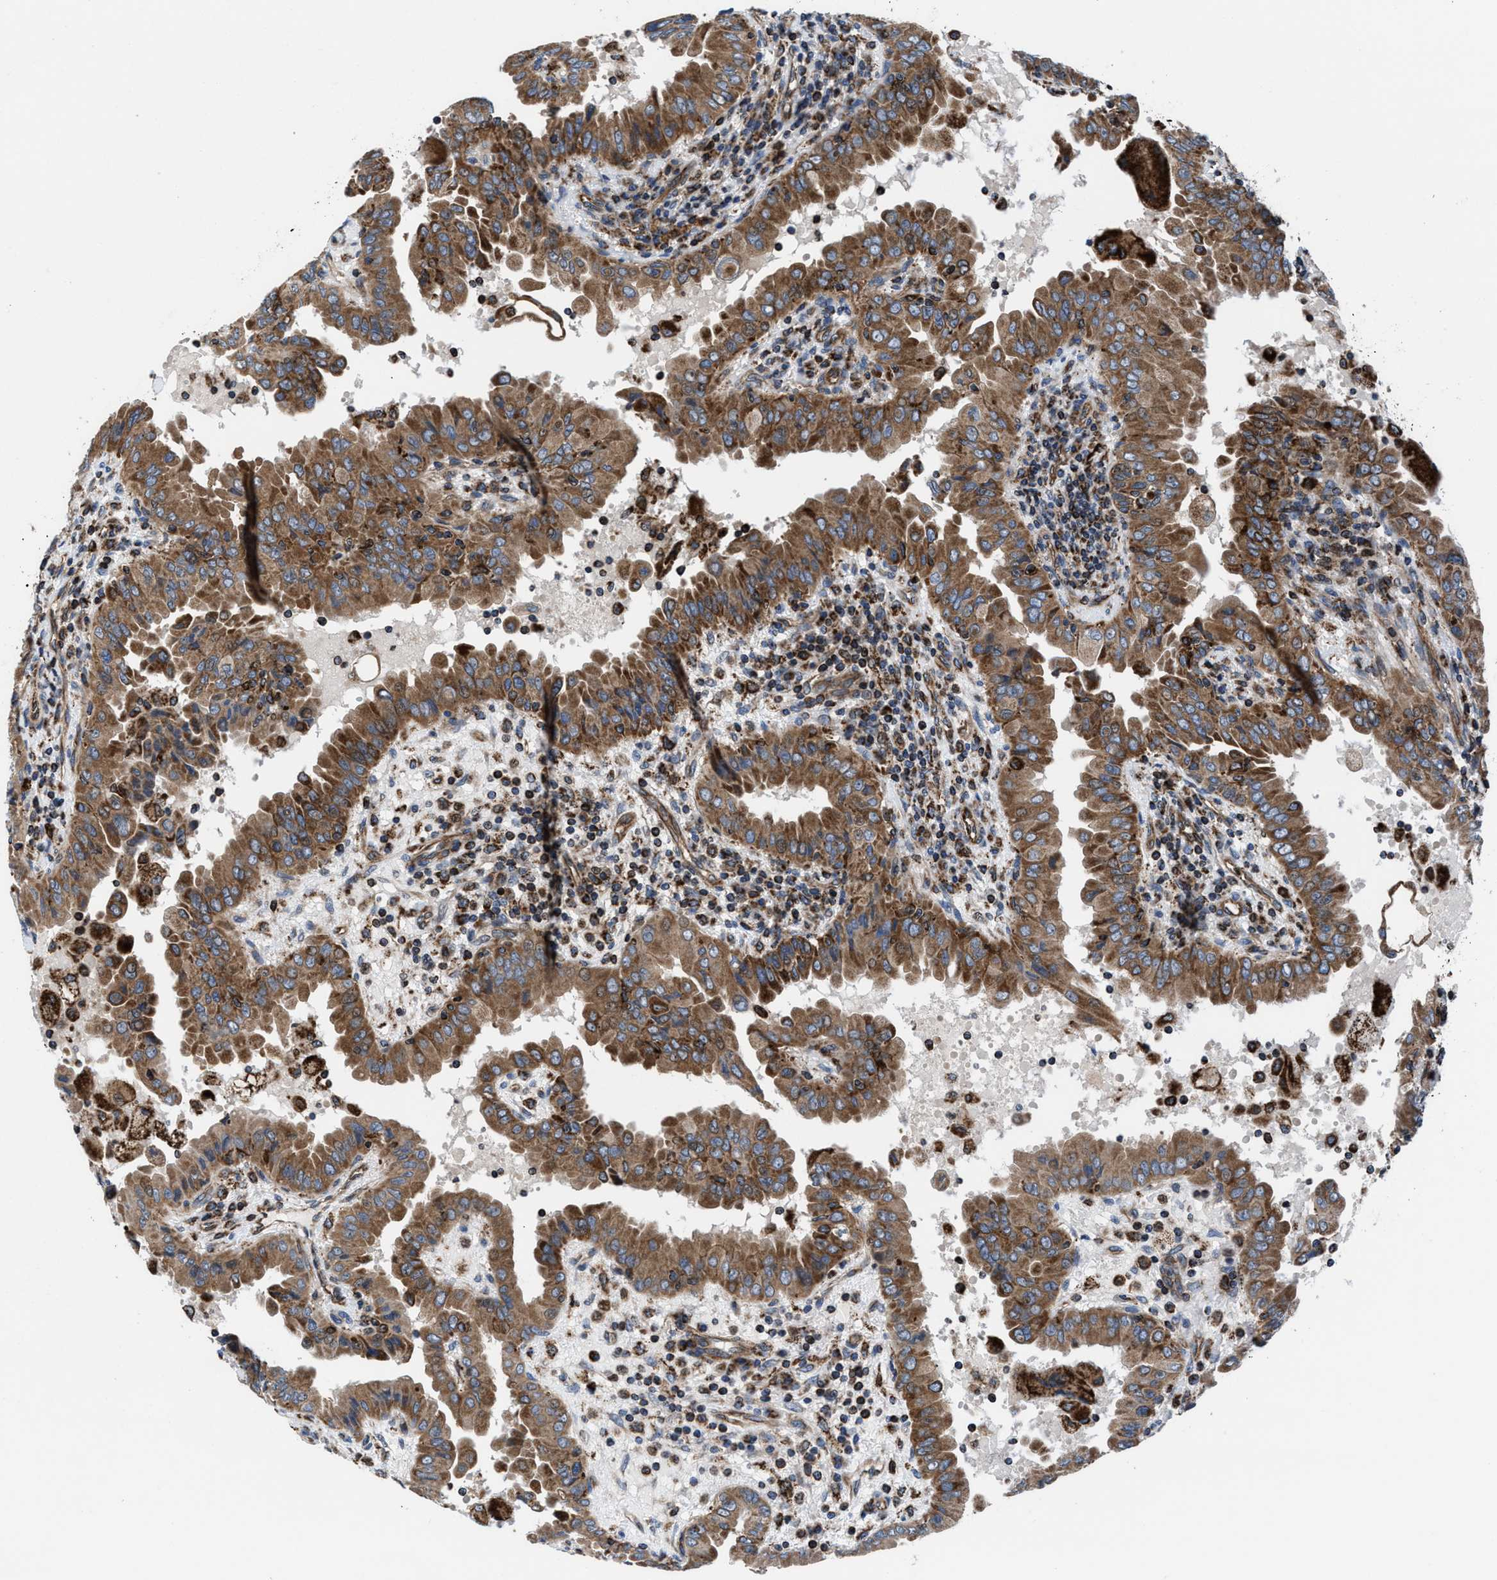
{"staining": {"intensity": "moderate", "quantity": ">75%", "location": "cytoplasmic/membranous"}, "tissue": "thyroid cancer", "cell_type": "Tumor cells", "image_type": "cancer", "snomed": [{"axis": "morphology", "description": "Papillary adenocarcinoma, NOS"}, {"axis": "topography", "description": "Thyroid gland"}], "caption": "Thyroid papillary adenocarcinoma tissue exhibits moderate cytoplasmic/membranous expression in about >75% of tumor cells", "gene": "PRR15L", "patient": {"sex": "male", "age": 33}}